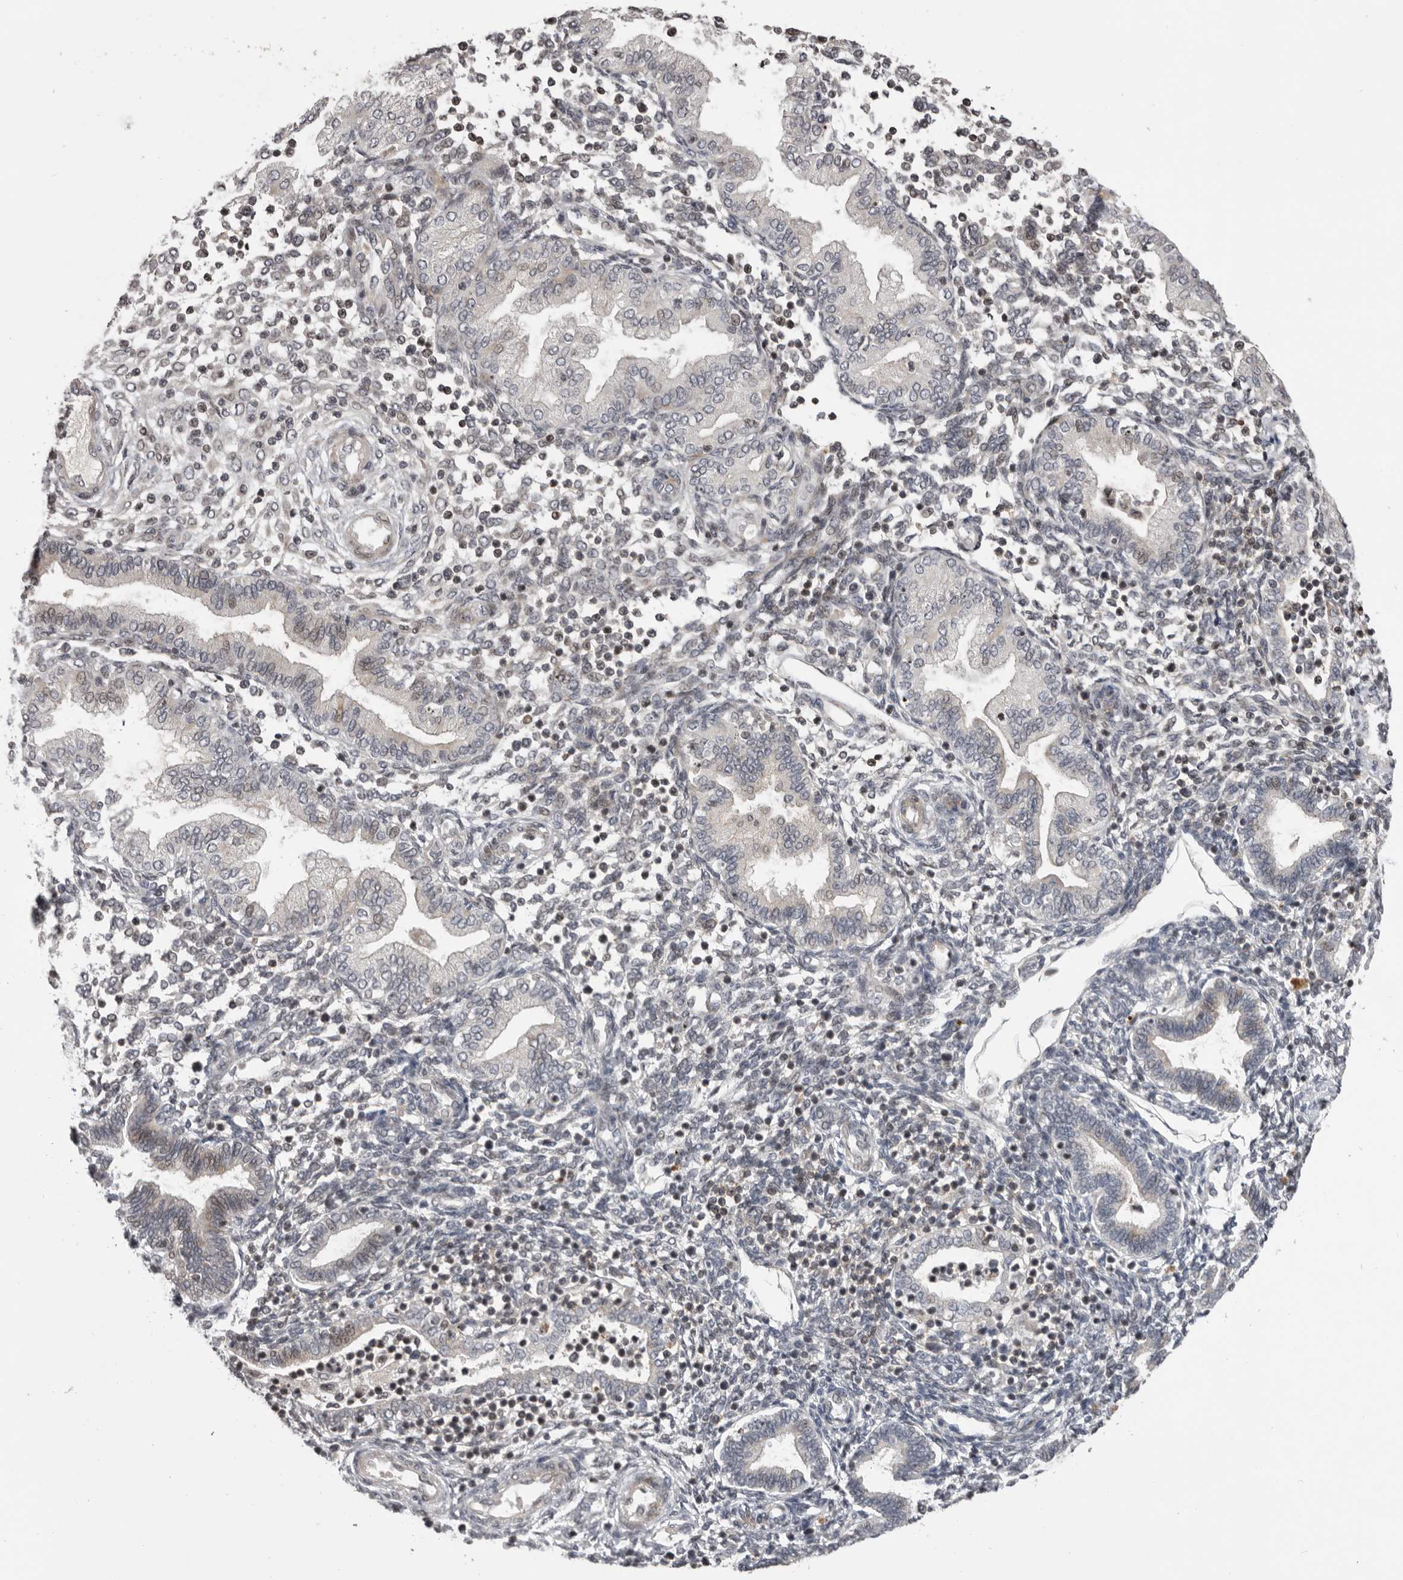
{"staining": {"intensity": "moderate", "quantity": "<25%", "location": "nuclear"}, "tissue": "endometrium", "cell_type": "Cells in endometrial stroma", "image_type": "normal", "snomed": [{"axis": "morphology", "description": "Normal tissue, NOS"}, {"axis": "topography", "description": "Endometrium"}], "caption": "Protein expression analysis of normal endometrium demonstrates moderate nuclear positivity in approximately <25% of cells in endometrial stroma.", "gene": "AZIN1", "patient": {"sex": "female", "age": 53}}